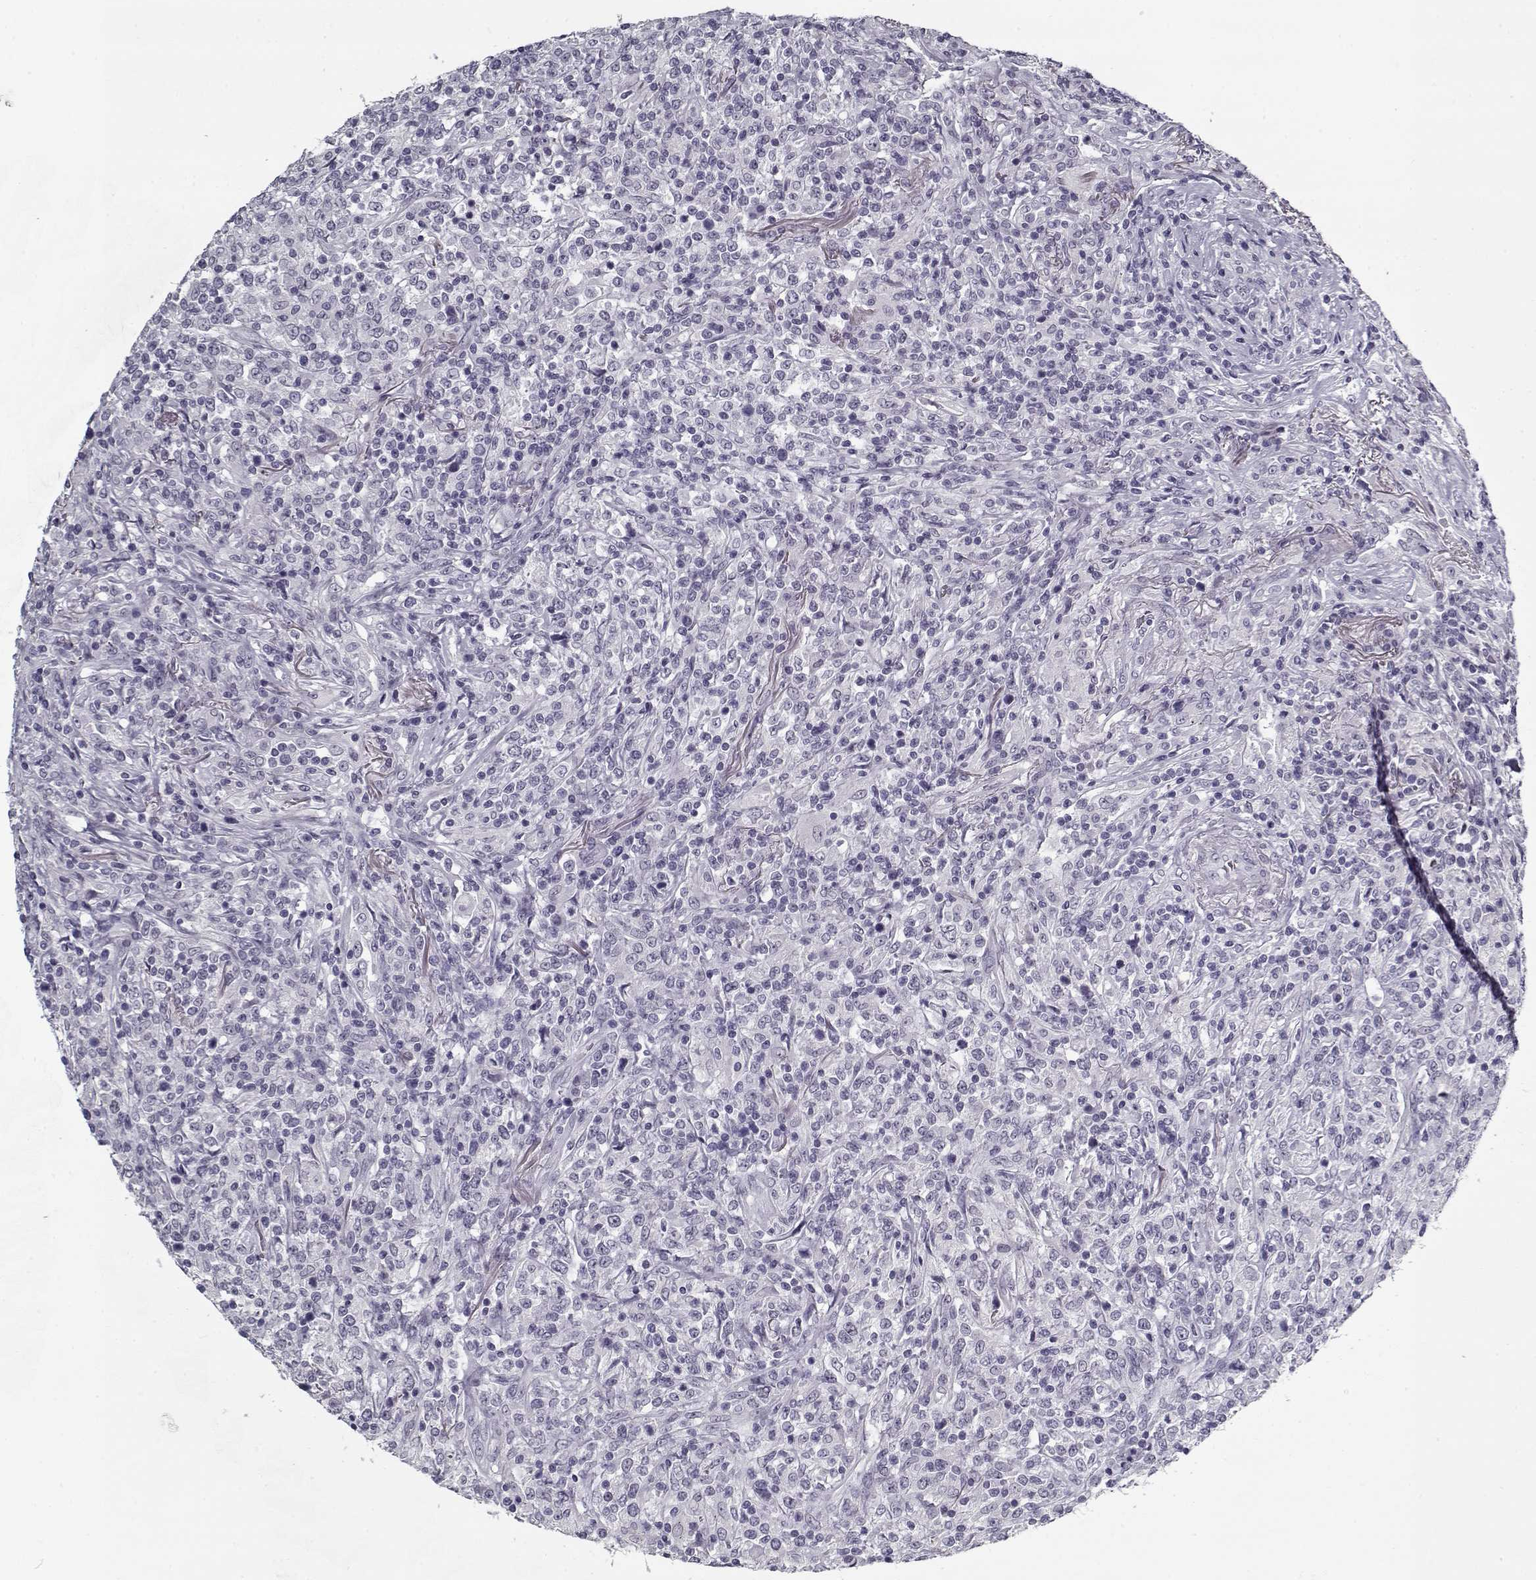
{"staining": {"intensity": "negative", "quantity": "none", "location": "none"}, "tissue": "lymphoma", "cell_type": "Tumor cells", "image_type": "cancer", "snomed": [{"axis": "morphology", "description": "Malignant lymphoma, non-Hodgkin's type, High grade"}, {"axis": "topography", "description": "Lung"}], "caption": "Tumor cells show no significant protein positivity in high-grade malignant lymphoma, non-Hodgkin's type.", "gene": "RNF32", "patient": {"sex": "male", "age": 79}}